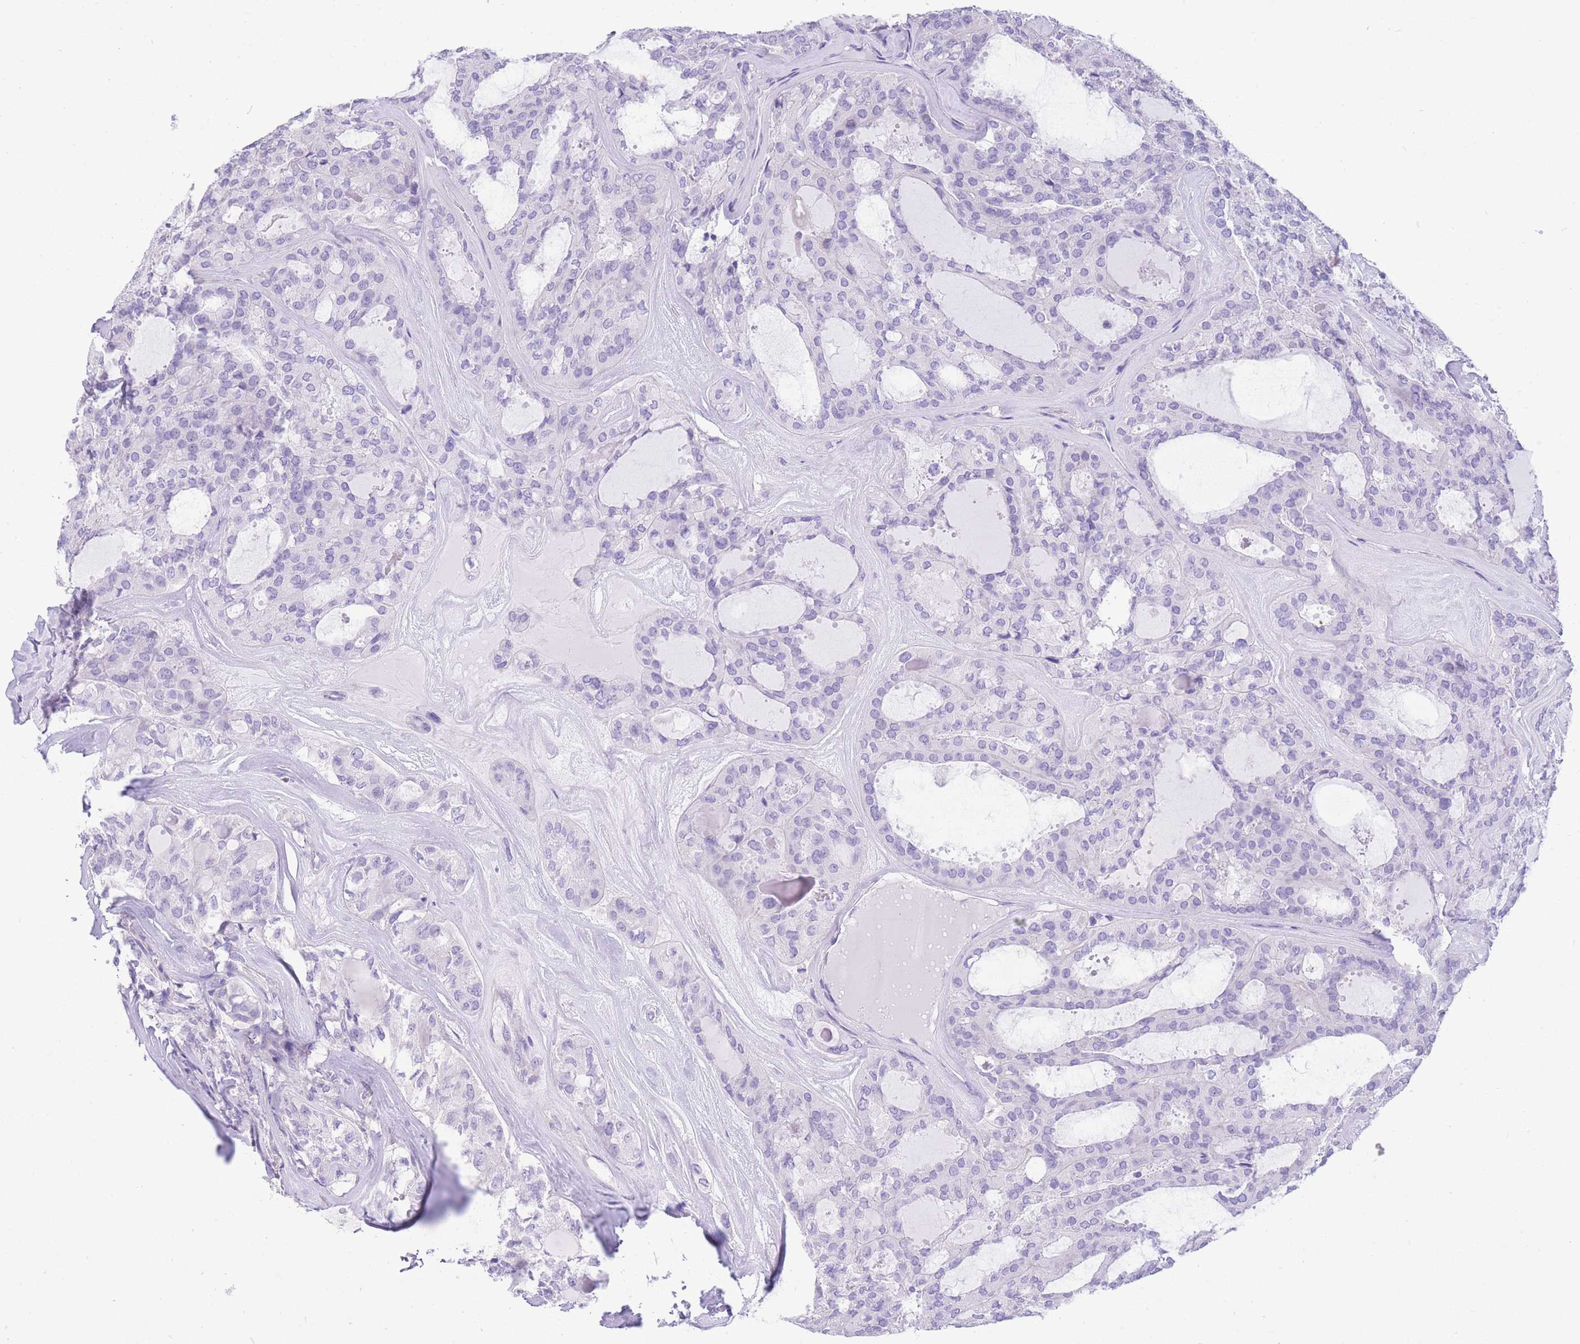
{"staining": {"intensity": "negative", "quantity": "none", "location": "none"}, "tissue": "thyroid cancer", "cell_type": "Tumor cells", "image_type": "cancer", "snomed": [{"axis": "morphology", "description": "Follicular adenoma carcinoma, NOS"}, {"axis": "topography", "description": "Thyroid gland"}], "caption": "This is an immunohistochemistry (IHC) histopathology image of follicular adenoma carcinoma (thyroid). There is no expression in tumor cells.", "gene": "ZNF311", "patient": {"sex": "male", "age": 75}}